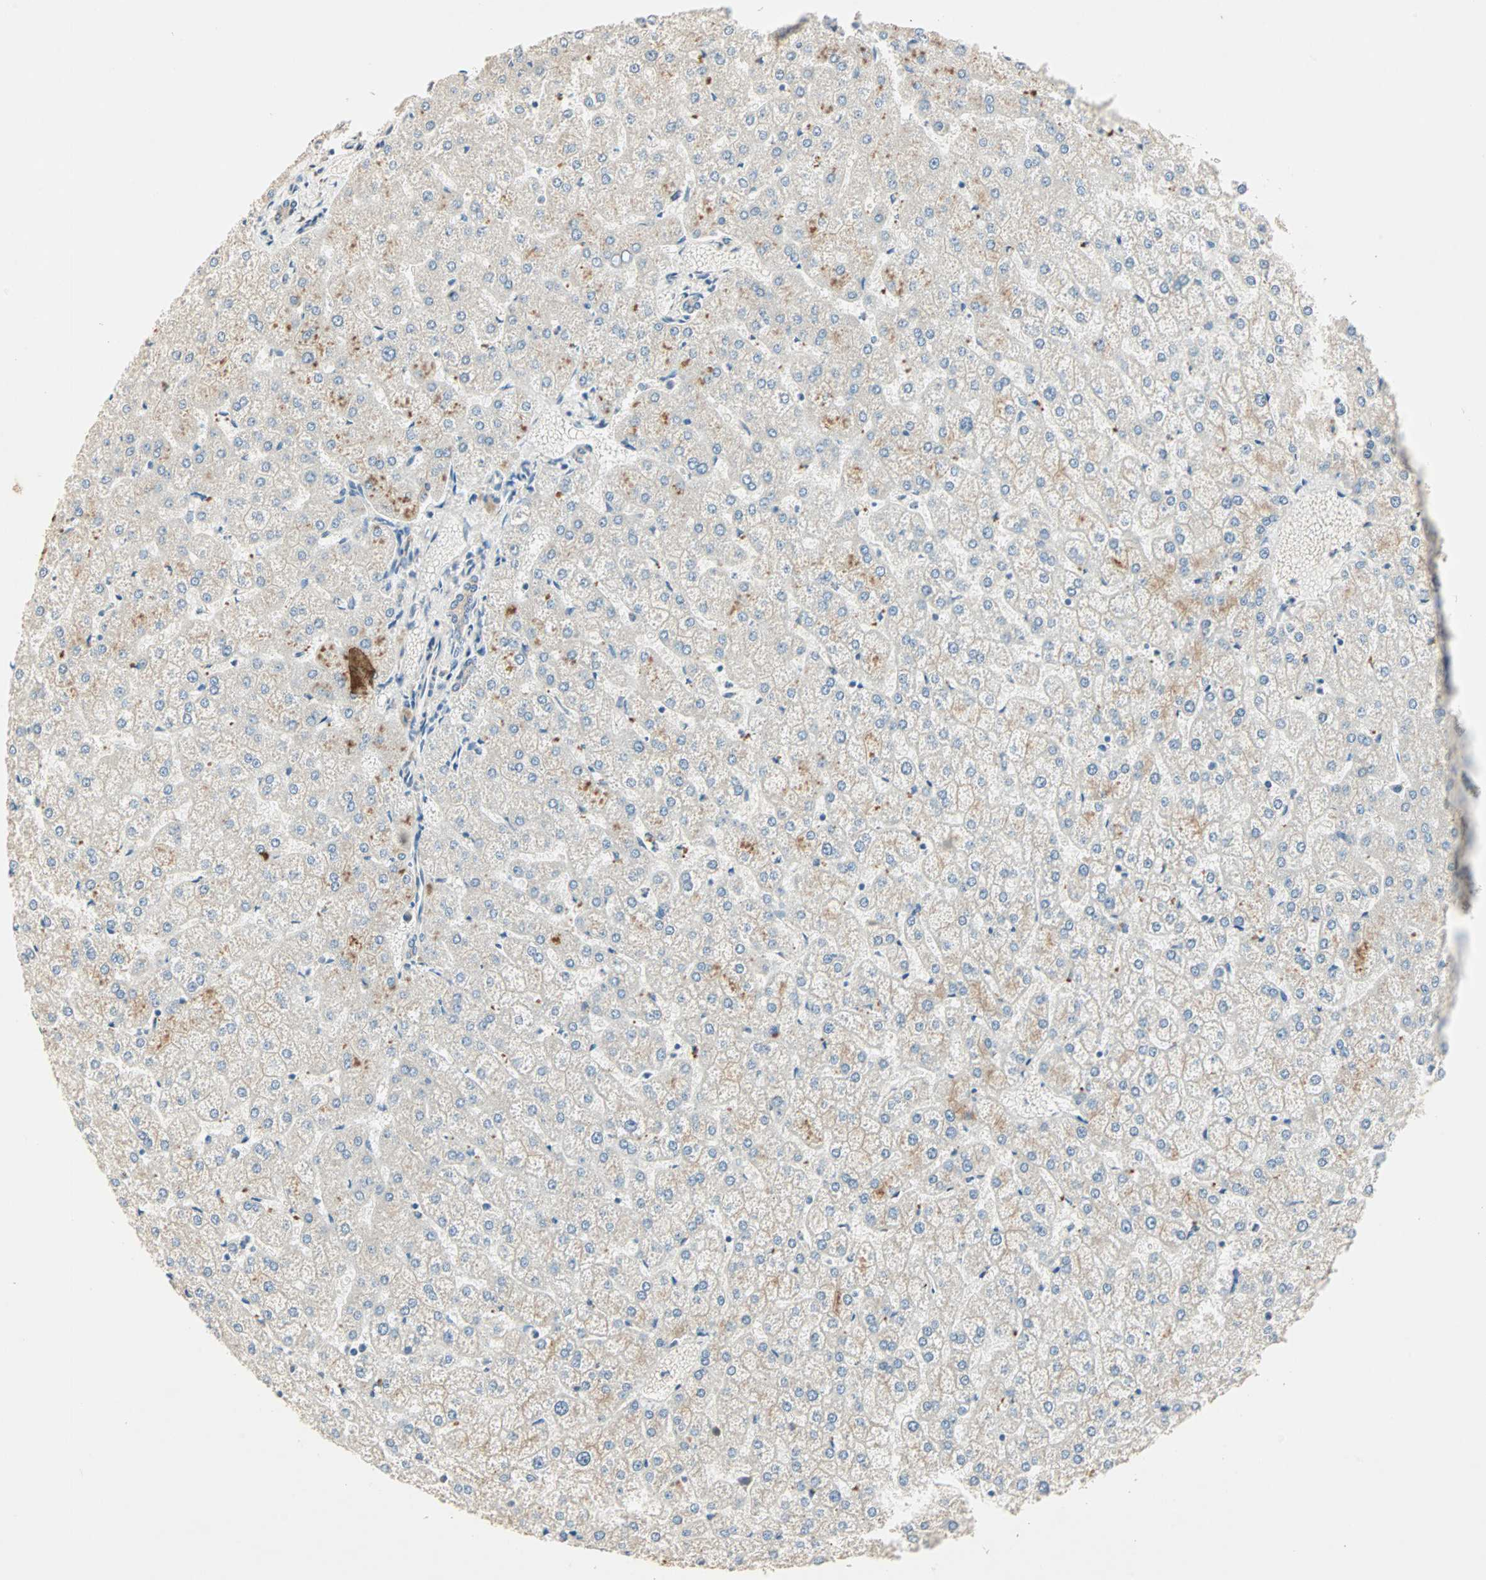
{"staining": {"intensity": "weak", "quantity": ">75%", "location": "cytoplasmic/membranous"}, "tissue": "liver", "cell_type": "Cholangiocytes", "image_type": "normal", "snomed": [{"axis": "morphology", "description": "Normal tissue, NOS"}, {"axis": "topography", "description": "Liver"}], "caption": "Unremarkable liver displays weak cytoplasmic/membranous positivity in about >75% of cholangiocytes.", "gene": "TTF2", "patient": {"sex": "female", "age": 32}}